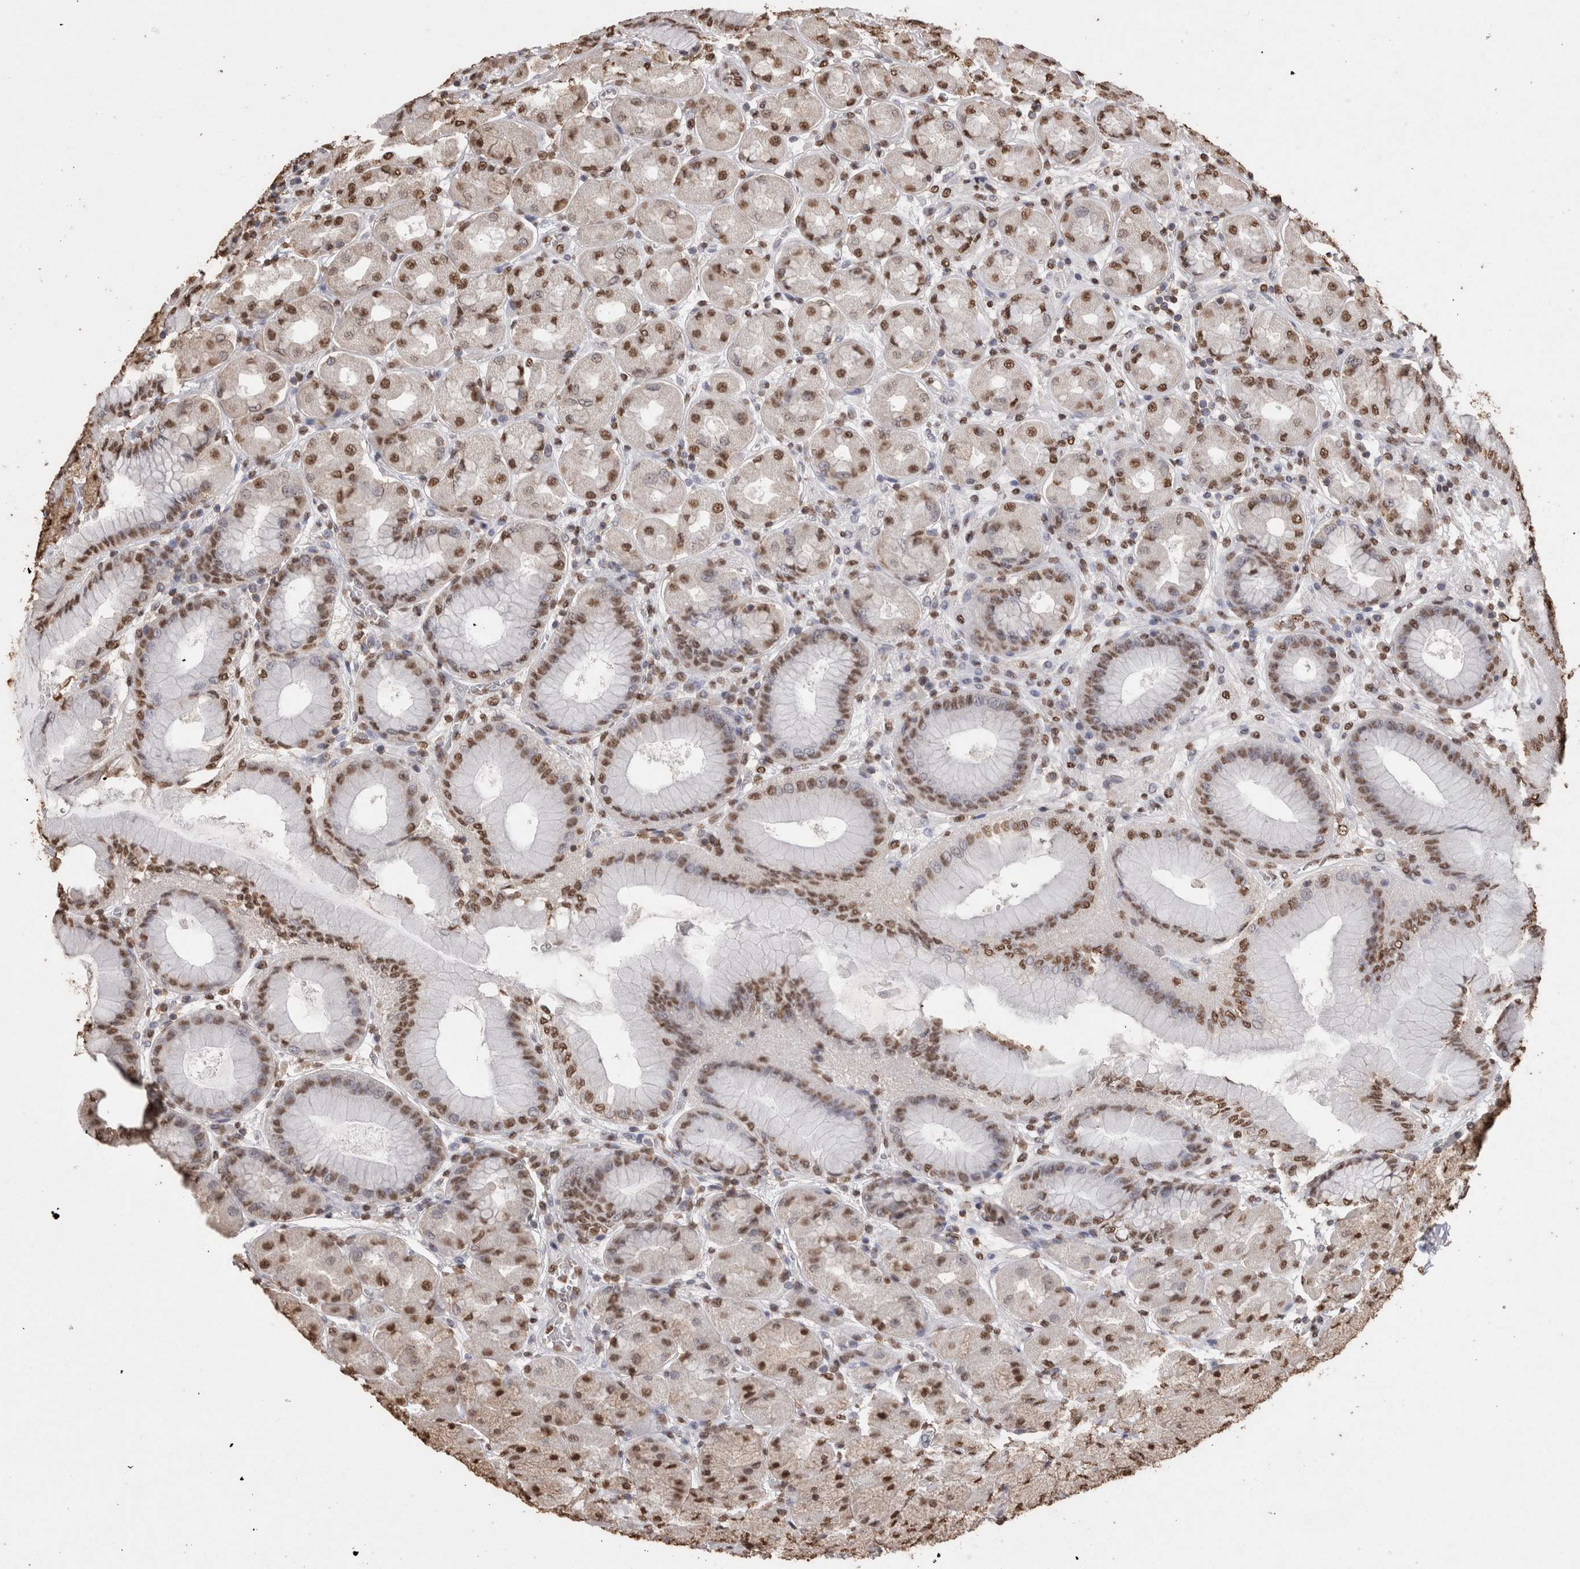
{"staining": {"intensity": "moderate", "quantity": ">75%", "location": "nuclear"}, "tissue": "stomach", "cell_type": "Glandular cells", "image_type": "normal", "snomed": [{"axis": "morphology", "description": "Normal tissue, NOS"}, {"axis": "topography", "description": "Stomach, upper"}], "caption": "Moderate nuclear expression for a protein is present in about >75% of glandular cells of benign stomach using IHC.", "gene": "NTHL1", "patient": {"sex": "female", "age": 56}}